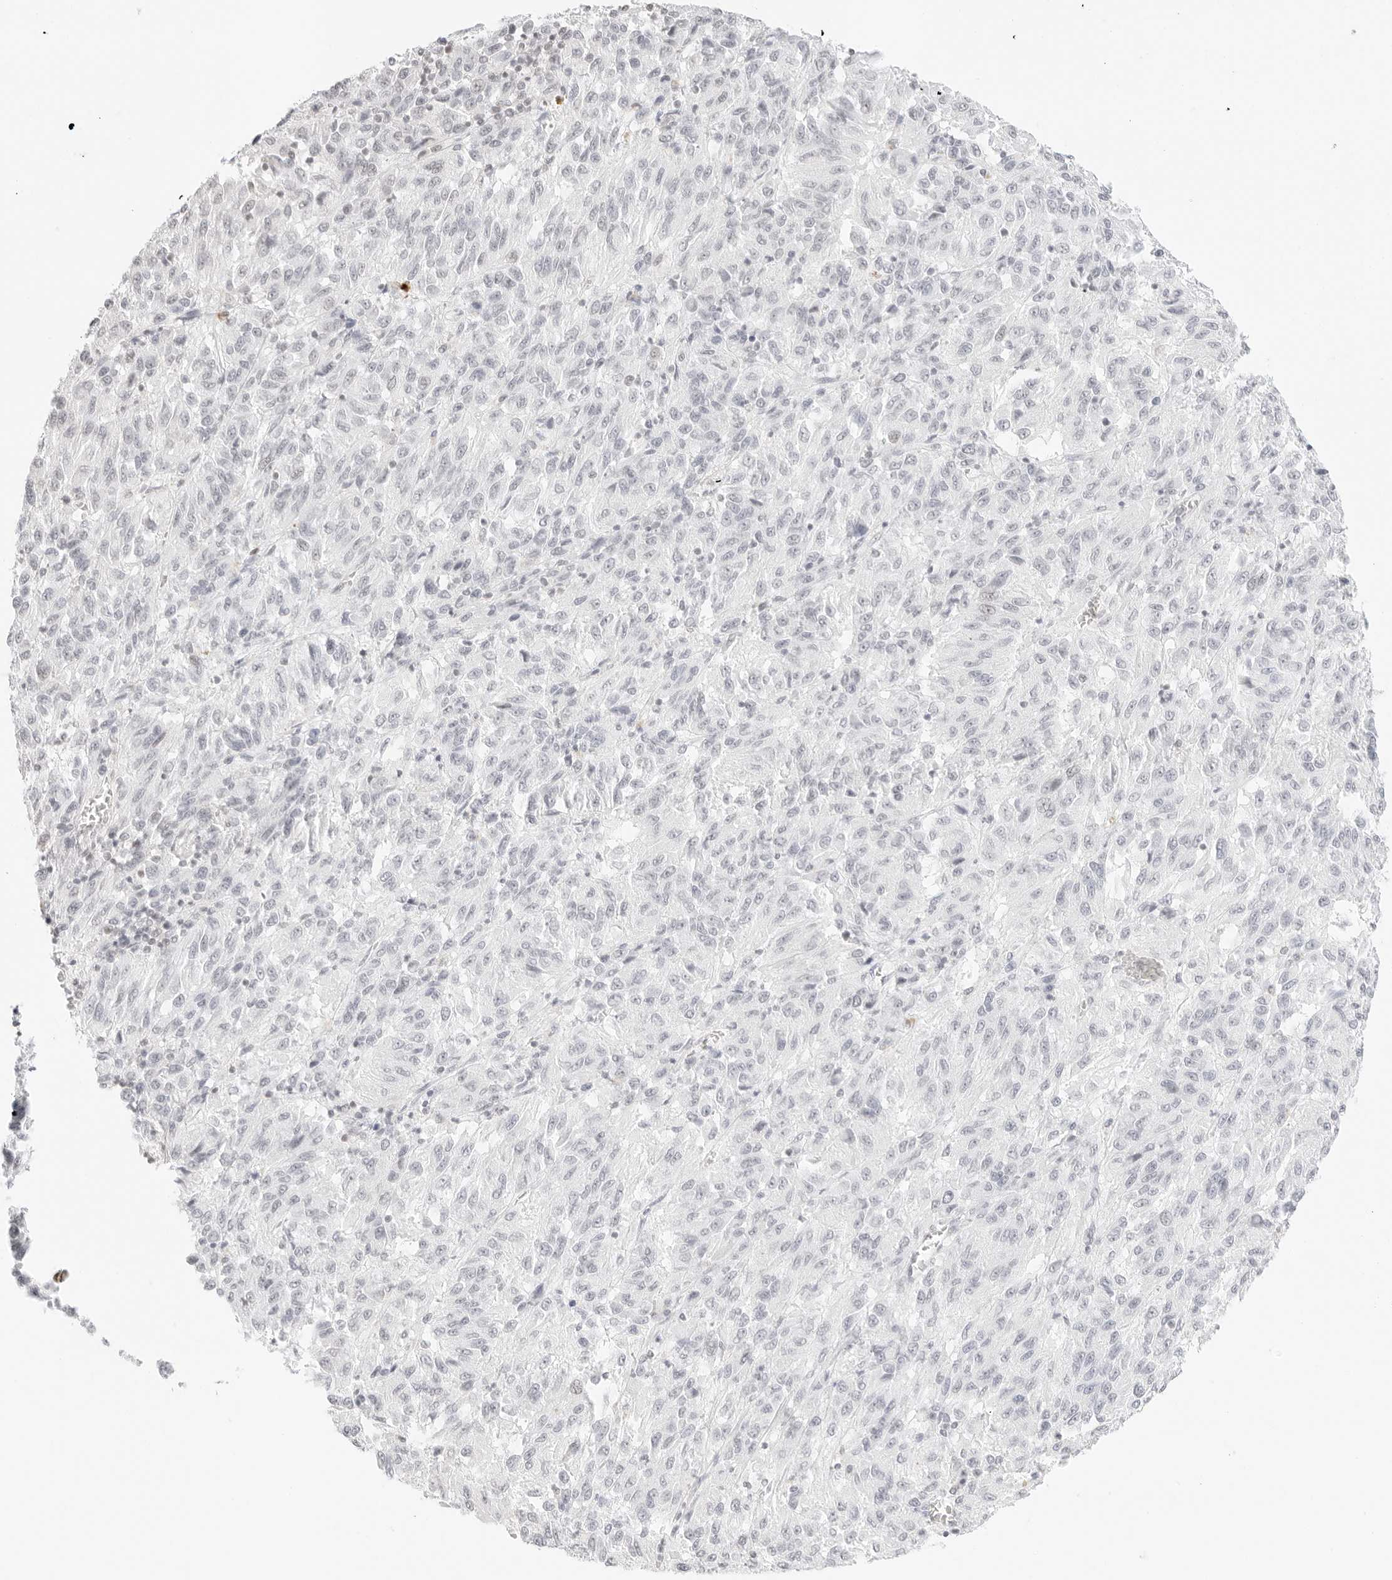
{"staining": {"intensity": "negative", "quantity": "none", "location": "none"}, "tissue": "melanoma", "cell_type": "Tumor cells", "image_type": "cancer", "snomed": [{"axis": "morphology", "description": "Malignant melanoma, Metastatic site"}, {"axis": "topography", "description": "Lung"}], "caption": "IHC photomicrograph of neoplastic tissue: melanoma stained with DAB shows no significant protein positivity in tumor cells.", "gene": "FBLN5", "patient": {"sex": "male", "age": 64}}